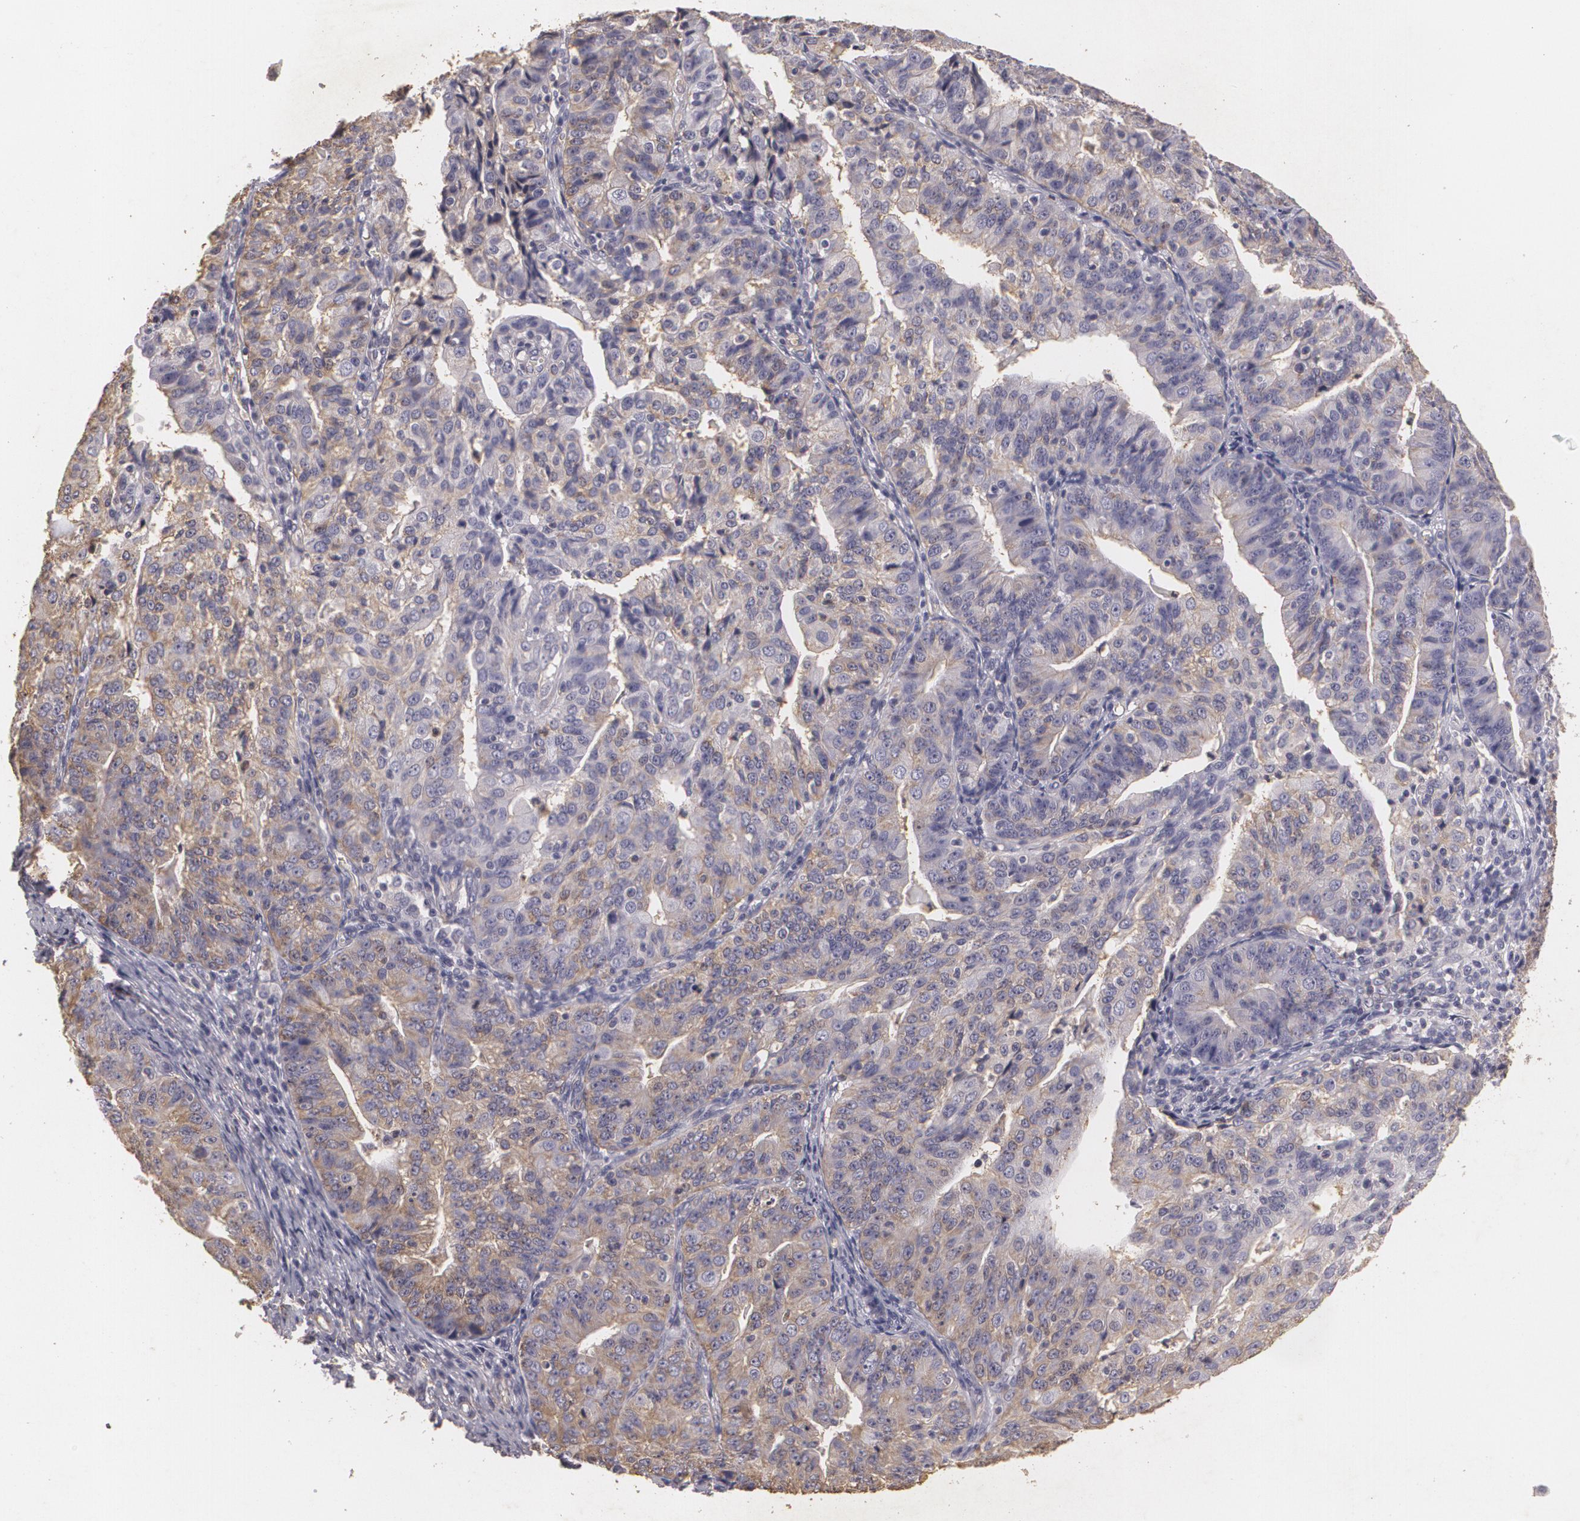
{"staining": {"intensity": "weak", "quantity": "25%-75%", "location": "cytoplasmic/membranous"}, "tissue": "endometrial cancer", "cell_type": "Tumor cells", "image_type": "cancer", "snomed": [{"axis": "morphology", "description": "Adenocarcinoma, NOS"}, {"axis": "topography", "description": "Endometrium"}], "caption": "This histopathology image displays immunohistochemistry (IHC) staining of endometrial adenocarcinoma, with low weak cytoplasmic/membranous positivity in about 25%-75% of tumor cells.", "gene": "KCNA4", "patient": {"sex": "female", "age": 56}}